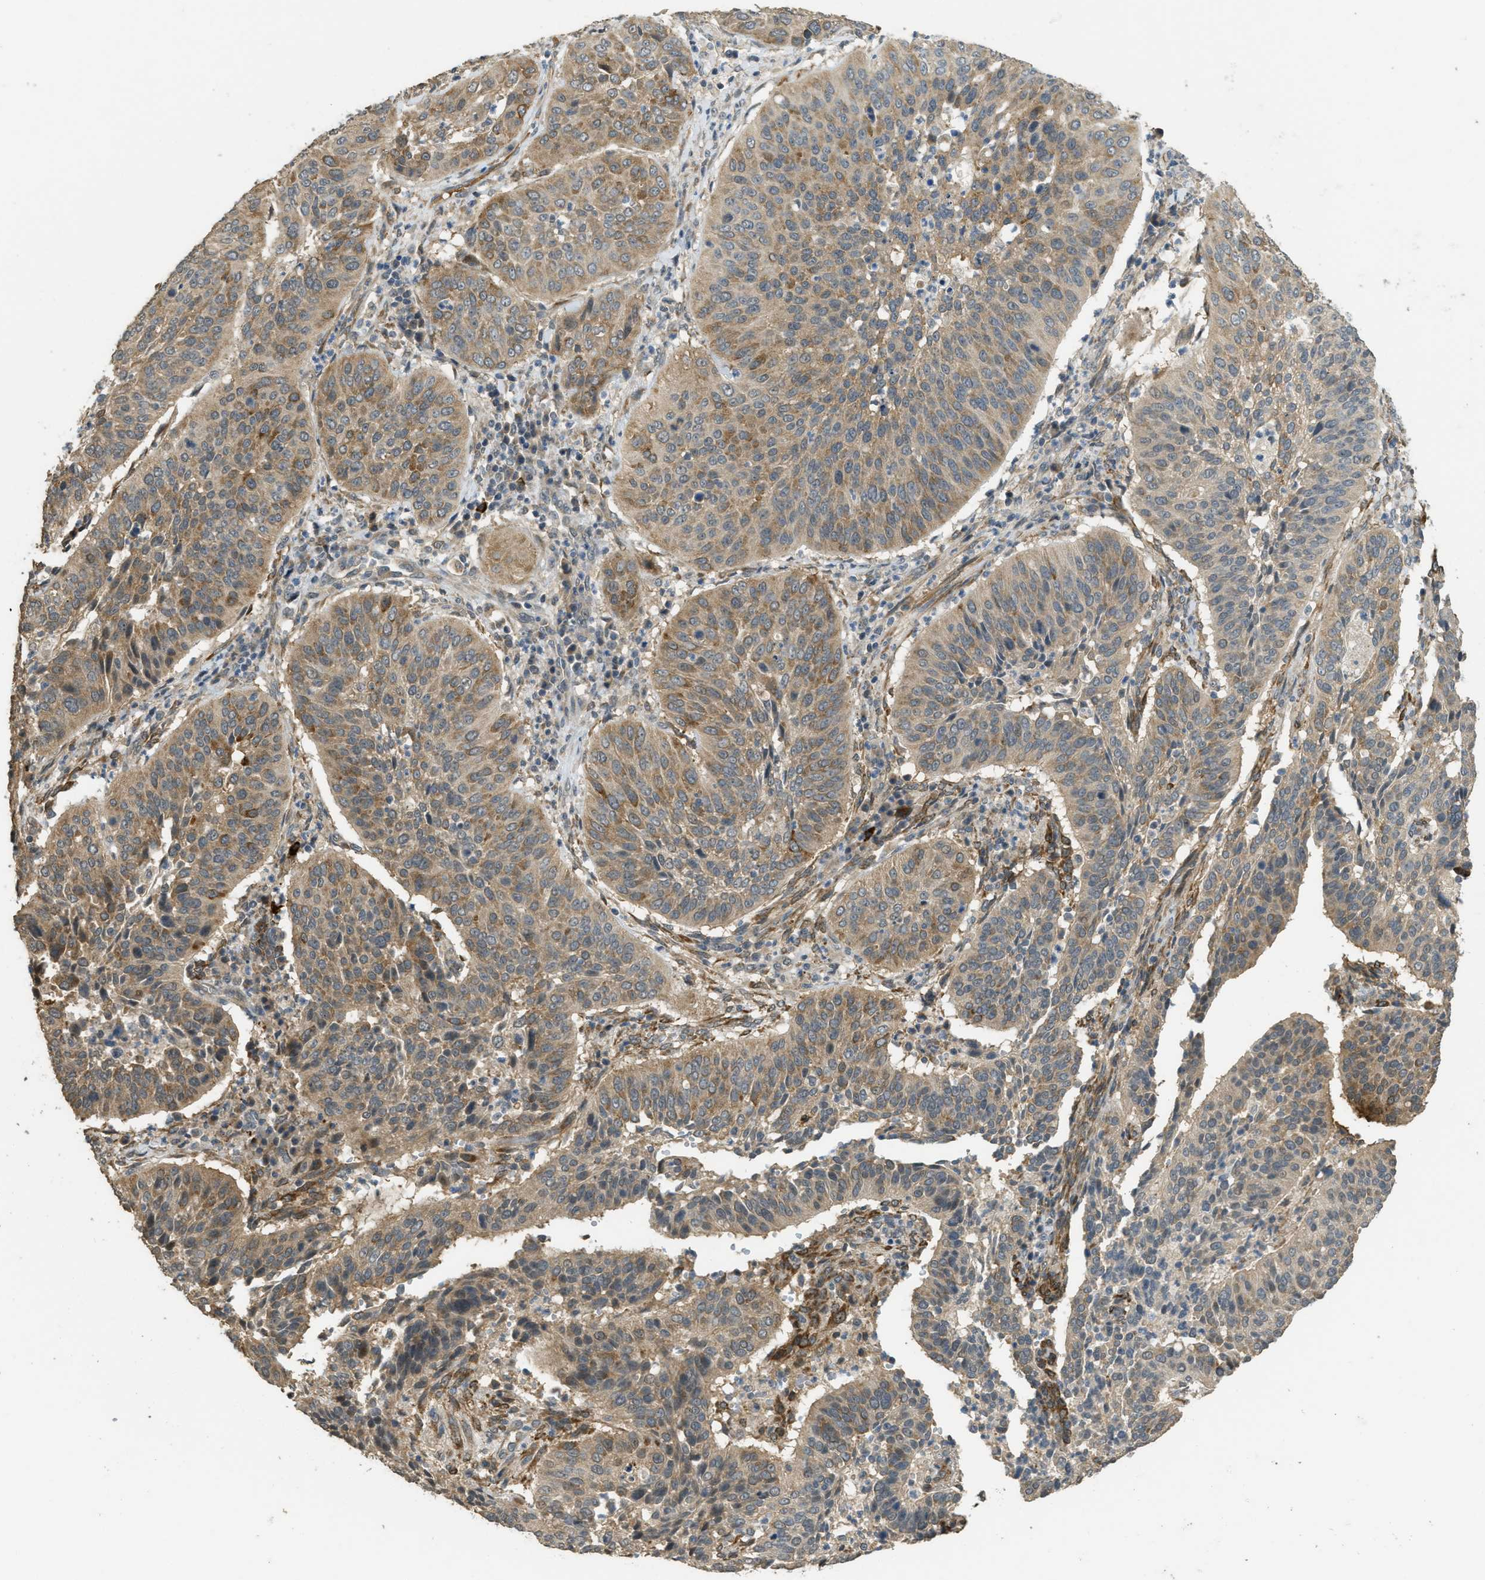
{"staining": {"intensity": "moderate", "quantity": ">75%", "location": "cytoplasmic/membranous"}, "tissue": "cervical cancer", "cell_type": "Tumor cells", "image_type": "cancer", "snomed": [{"axis": "morphology", "description": "Normal tissue, NOS"}, {"axis": "morphology", "description": "Squamous cell carcinoma, NOS"}, {"axis": "topography", "description": "Cervix"}], "caption": "Cervical squamous cell carcinoma stained with a brown dye displays moderate cytoplasmic/membranous positive expression in approximately >75% of tumor cells.", "gene": "IGF2BP2", "patient": {"sex": "female", "age": 39}}